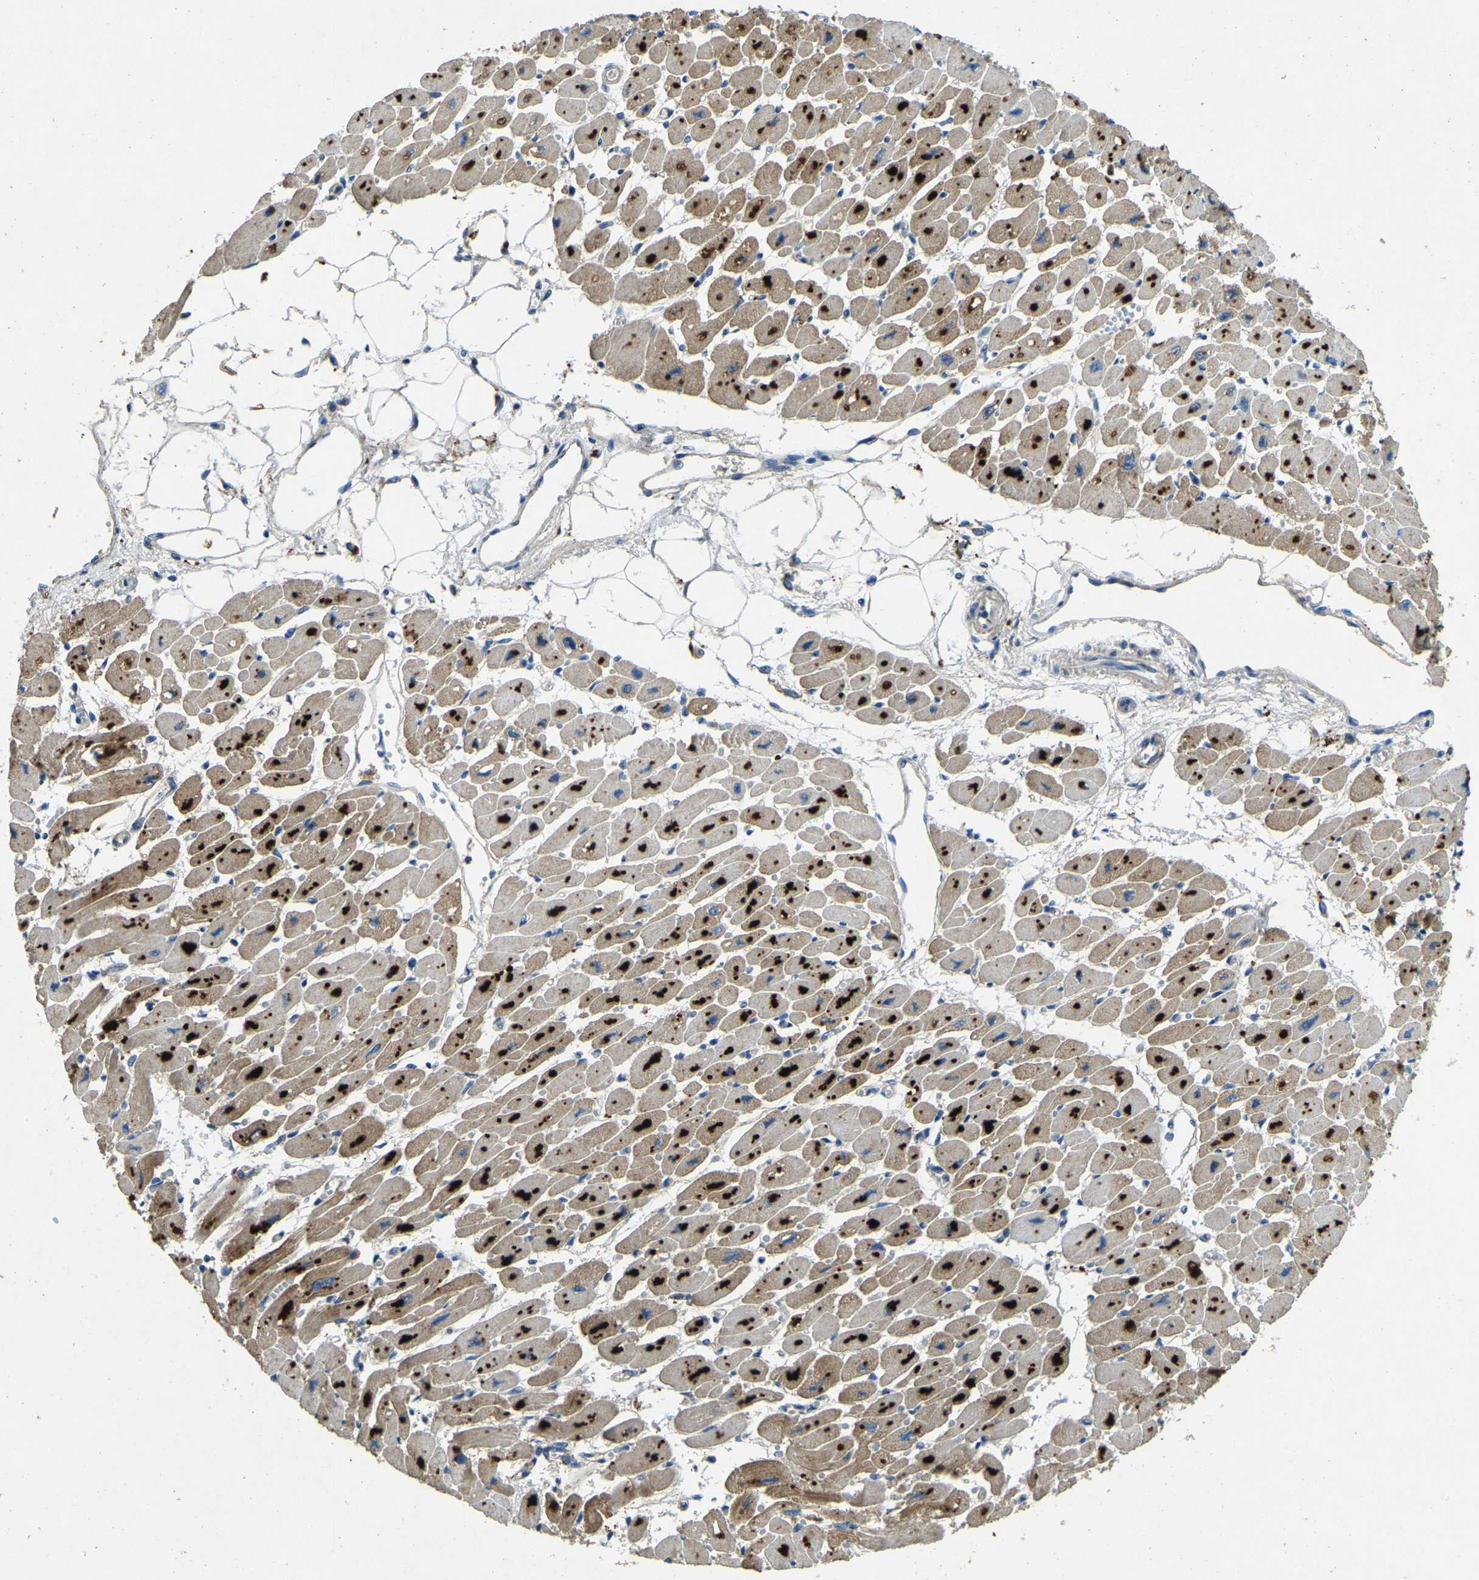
{"staining": {"intensity": "strong", "quantity": "25%-75%", "location": "cytoplasmic/membranous"}, "tissue": "heart muscle", "cell_type": "Cardiomyocytes", "image_type": "normal", "snomed": [{"axis": "morphology", "description": "Normal tissue, NOS"}, {"axis": "topography", "description": "Heart"}], "caption": "Unremarkable heart muscle exhibits strong cytoplasmic/membranous staining in about 25%-75% of cardiomyocytes.", "gene": "ATP8B1", "patient": {"sex": "female", "age": 54}}